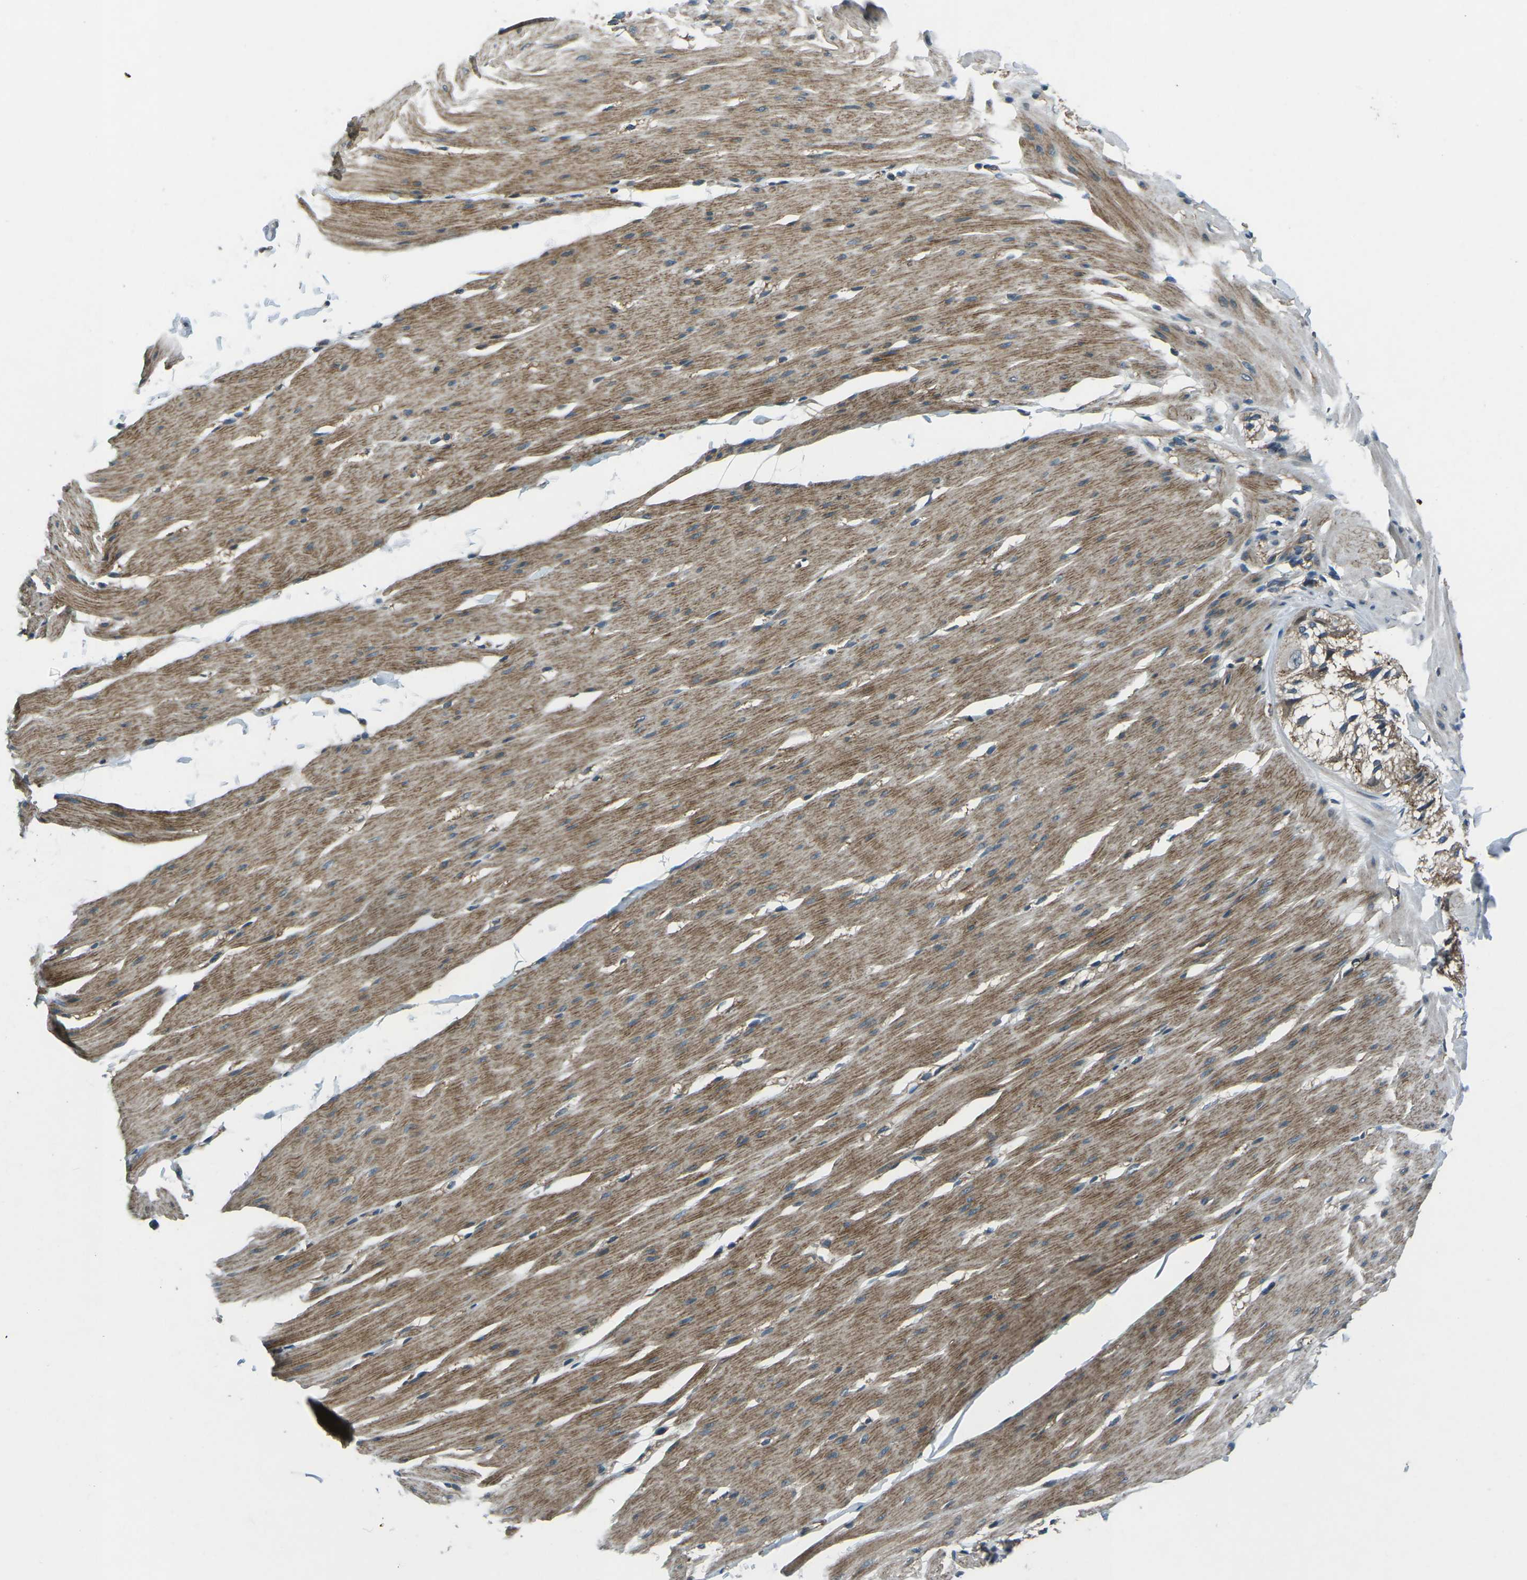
{"staining": {"intensity": "moderate", "quantity": ">75%", "location": "cytoplasmic/membranous"}, "tissue": "smooth muscle", "cell_type": "Smooth muscle cells", "image_type": "normal", "snomed": [{"axis": "morphology", "description": "Normal tissue, NOS"}, {"axis": "topography", "description": "Smooth muscle"}, {"axis": "topography", "description": "Colon"}], "caption": "IHC (DAB (3,3'-diaminobenzidine)) staining of unremarkable smooth muscle displays moderate cytoplasmic/membranous protein staining in about >75% of smooth muscle cells. The staining was performed using DAB to visualize the protein expression in brown, while the nuclei were stained in blue with hematoxylin (Magnification: 20x).", "gene": "AFAP1", "patient": {"sex": "male", "age": 67}}